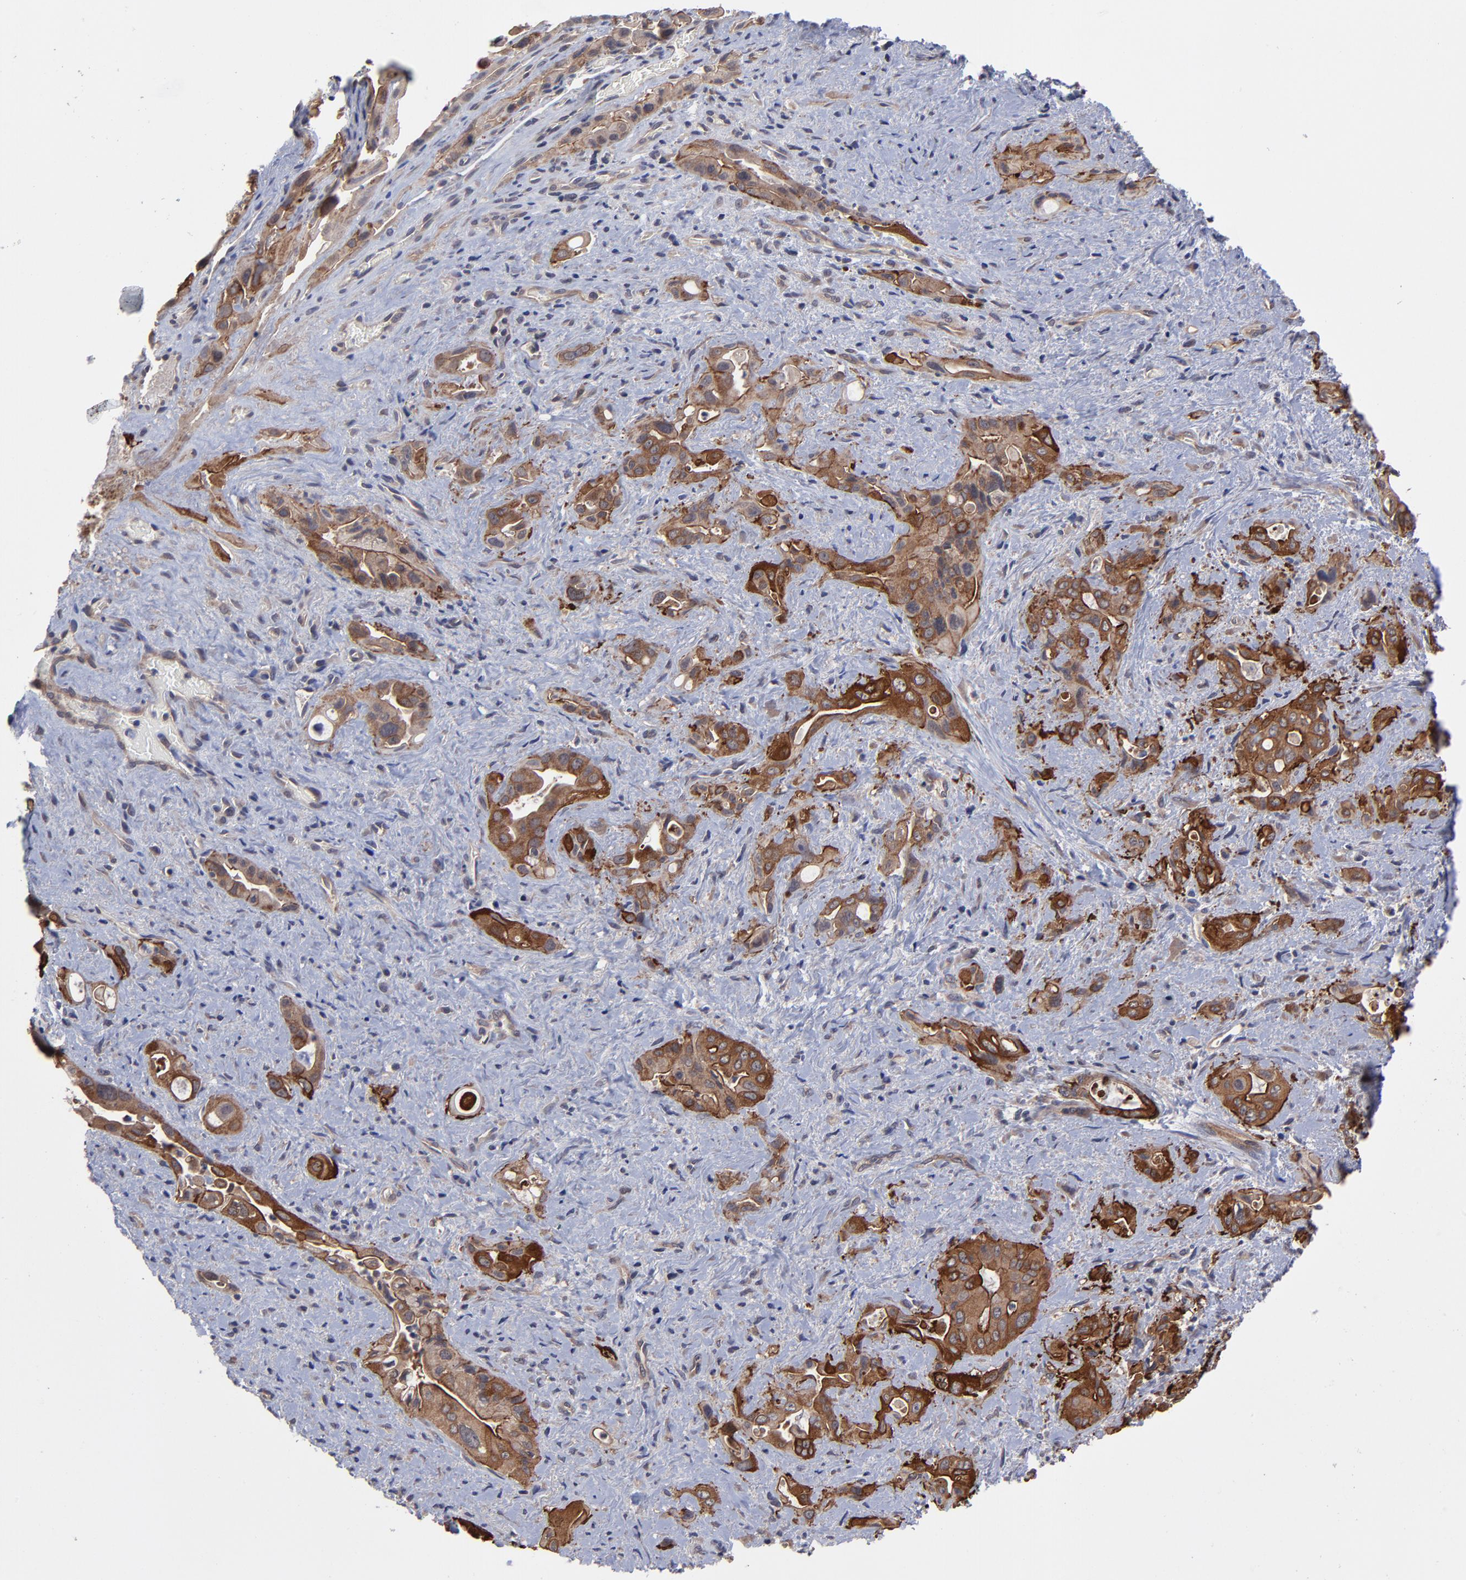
{"staining": {"intensity": "strong", "quantity": ">75%", "location": "cytoplasmic/membranous"}, "tissue": "pancreatic cancer", "cell_type": "Tumor cells", "image_type": "cancer", "snomed": [{"axis": "morphology", "description": "Adenocarcinoma, NOS"}, {"axis": "topography", "description": "Pancreas"}], "caption": "Immunohistochemistry (IHC) staining of pancreatic adenocarcinoma, which displays high levels of strong cytoplasmic/membranous staining in about >75% of tumor cells indicating strong cytoplasmic/membranous protein staining. The staining was performed using DAB (3,3'-diaminobenzidine) (brown) for protein detection and nuclei were counterstained in hematoxylin (blue).", "gene": "ZNF780B", "patient": {"sex": "male", "age": 77}}